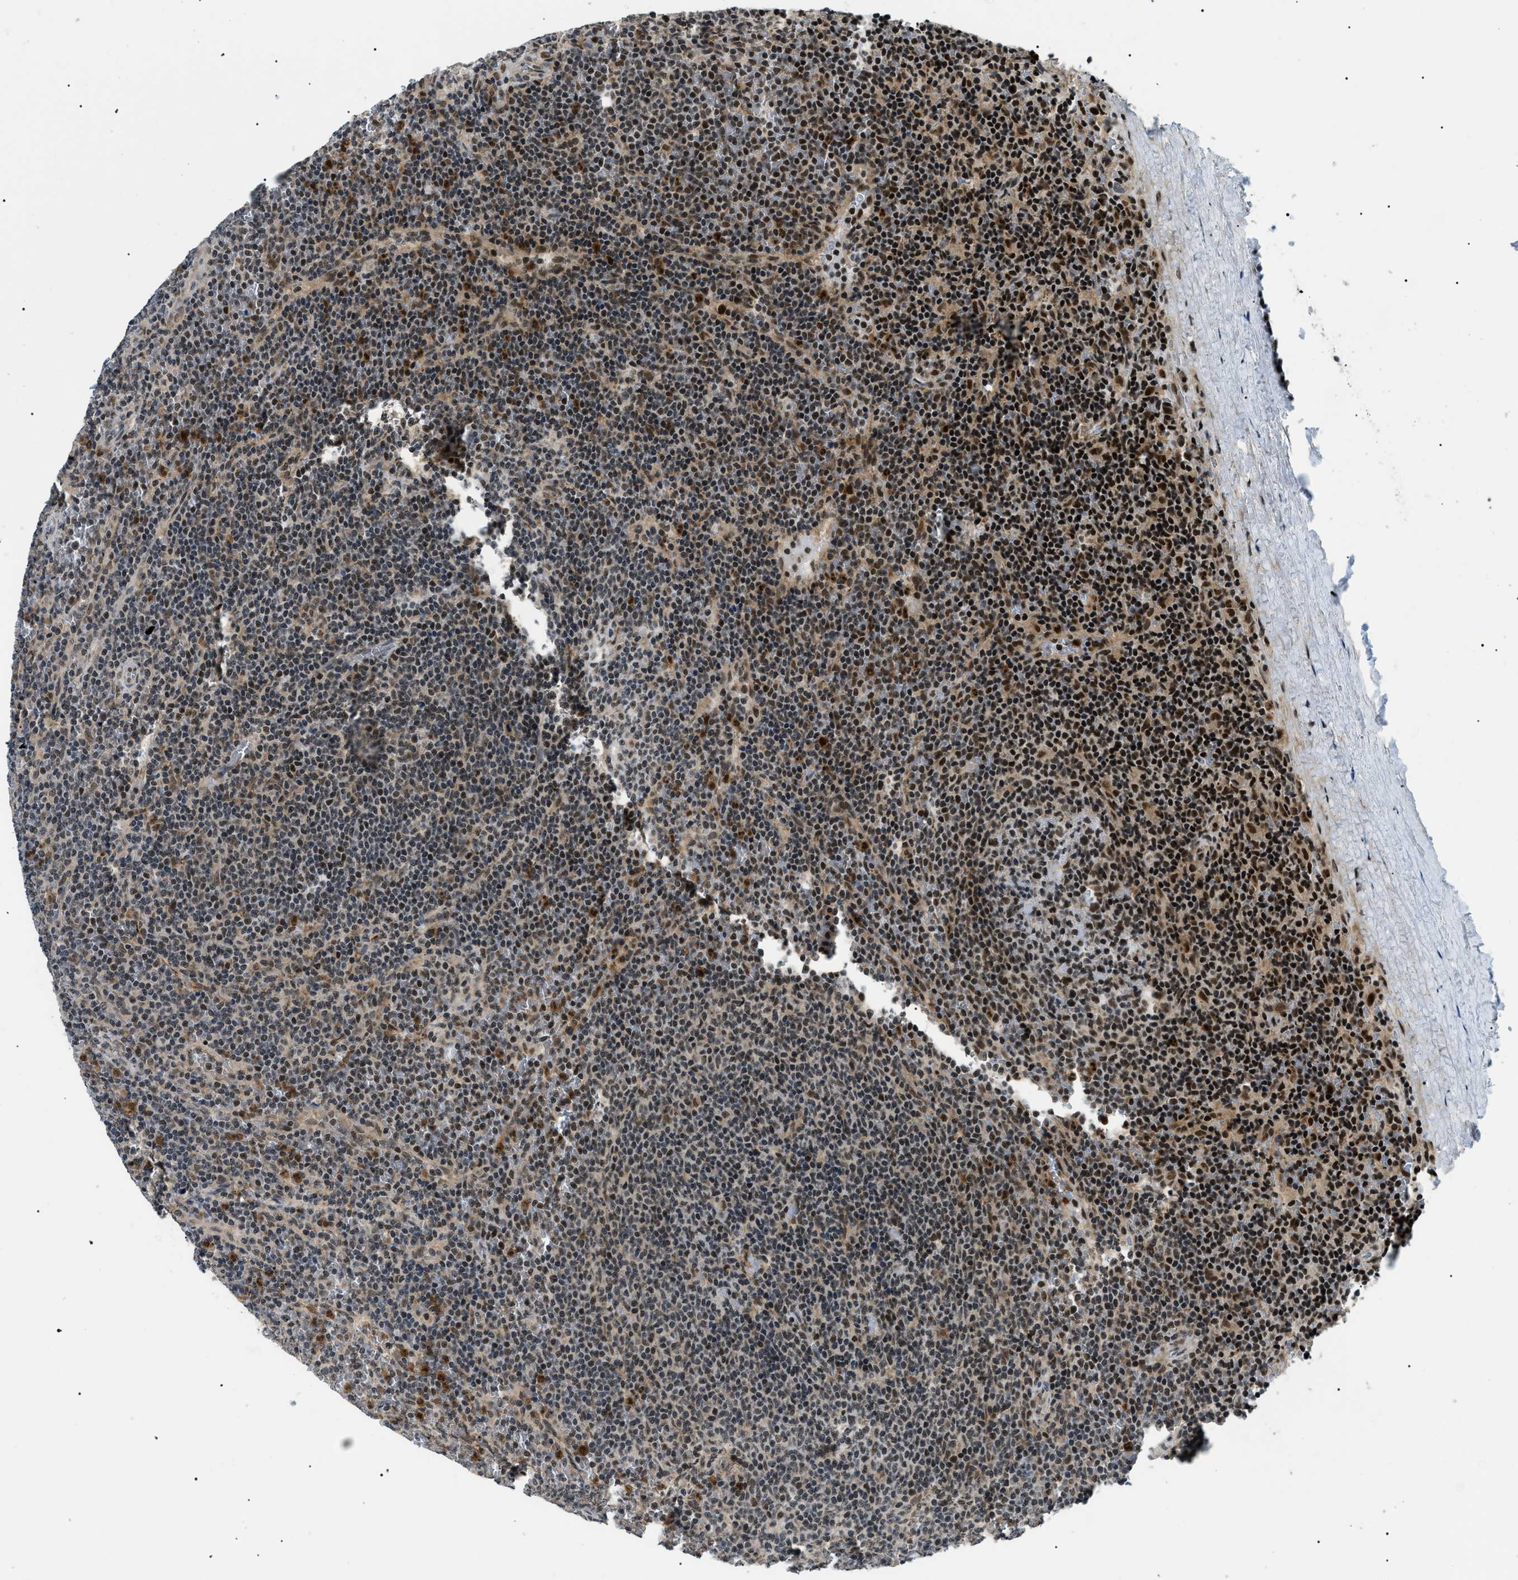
{"staining": {"intensity": "moderate", "quantity": "<25%", "location": "nuclear"}, "tissue": "lymphoma", "cell_type": "Tumor cells", "image_type": "cancer", "snomed": [{"axis": "morphology", "description": "Malignant lymphoma, non-Hodgkin's type, Low grade"}, {"axis": "topography", "description": "Spleen"}], "caption": "Protein expression analysis of human lymphoma reveals moderate nuclear expression in approximately <25% of tumor cells.", "gene": "RBM15", "patient": {"sex": "female", "age": 50}}